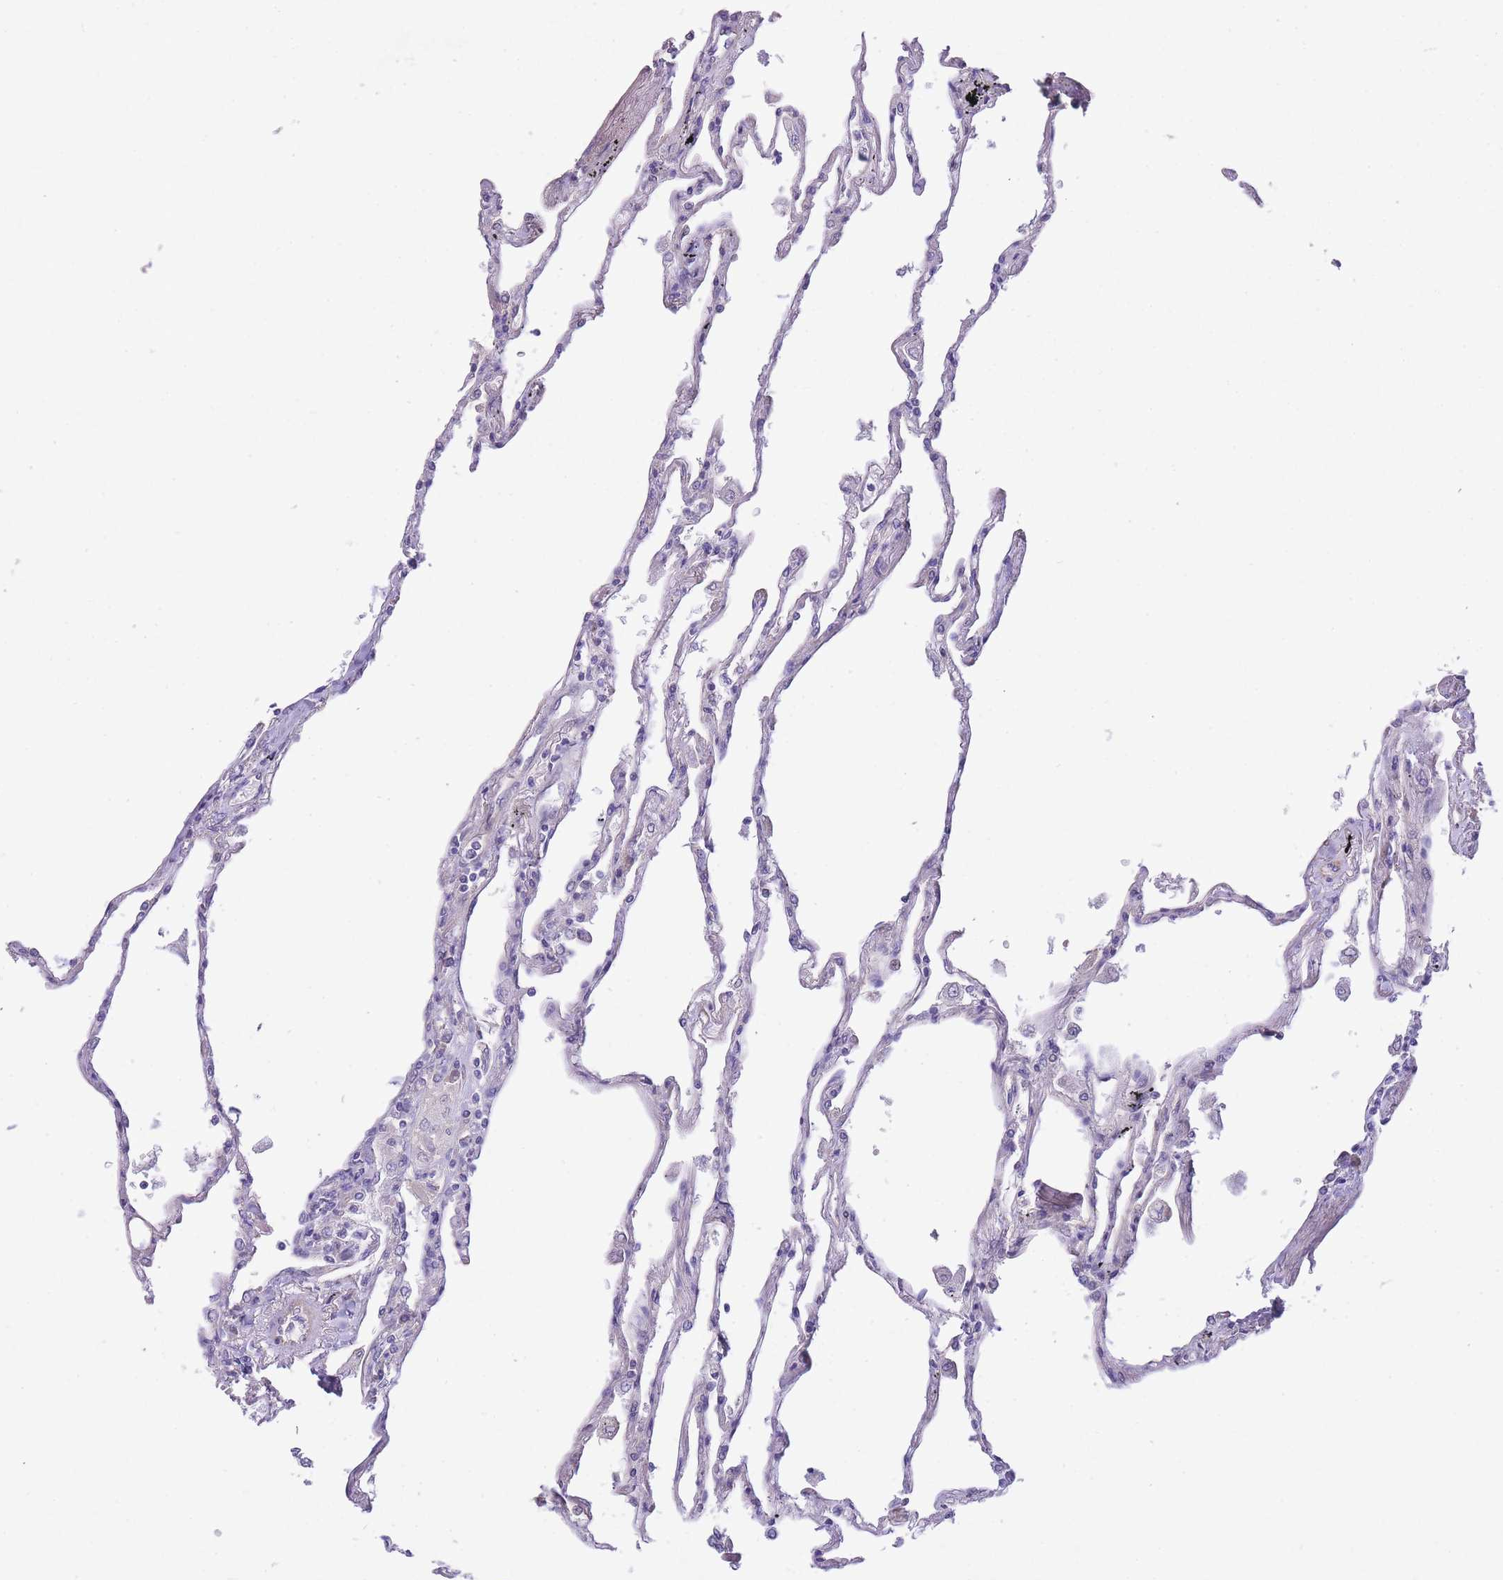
{"staining": {"intensity": "moderate", "quantity": "<25%", "location": "cytoplasmic/membranous"}, "tissue": "lung", "cell_type": "Alveolar cells", "image_type": "normal", "snomed": [{"axis": "morphology", "description": "Normal tissue, NOS"}, {"axis": "topography", "description": "Lung"}], "caption": "Immunohistochemistry (IHC) photomicrograph of benign human lung stained for a protein (brown), which demonstrates low levels of moderate cytoplasmic/membranous expression in approximately <25% of alveolar cells.", "gene": "CHAC1", "patient": {"sex": "female", "age": 67}}